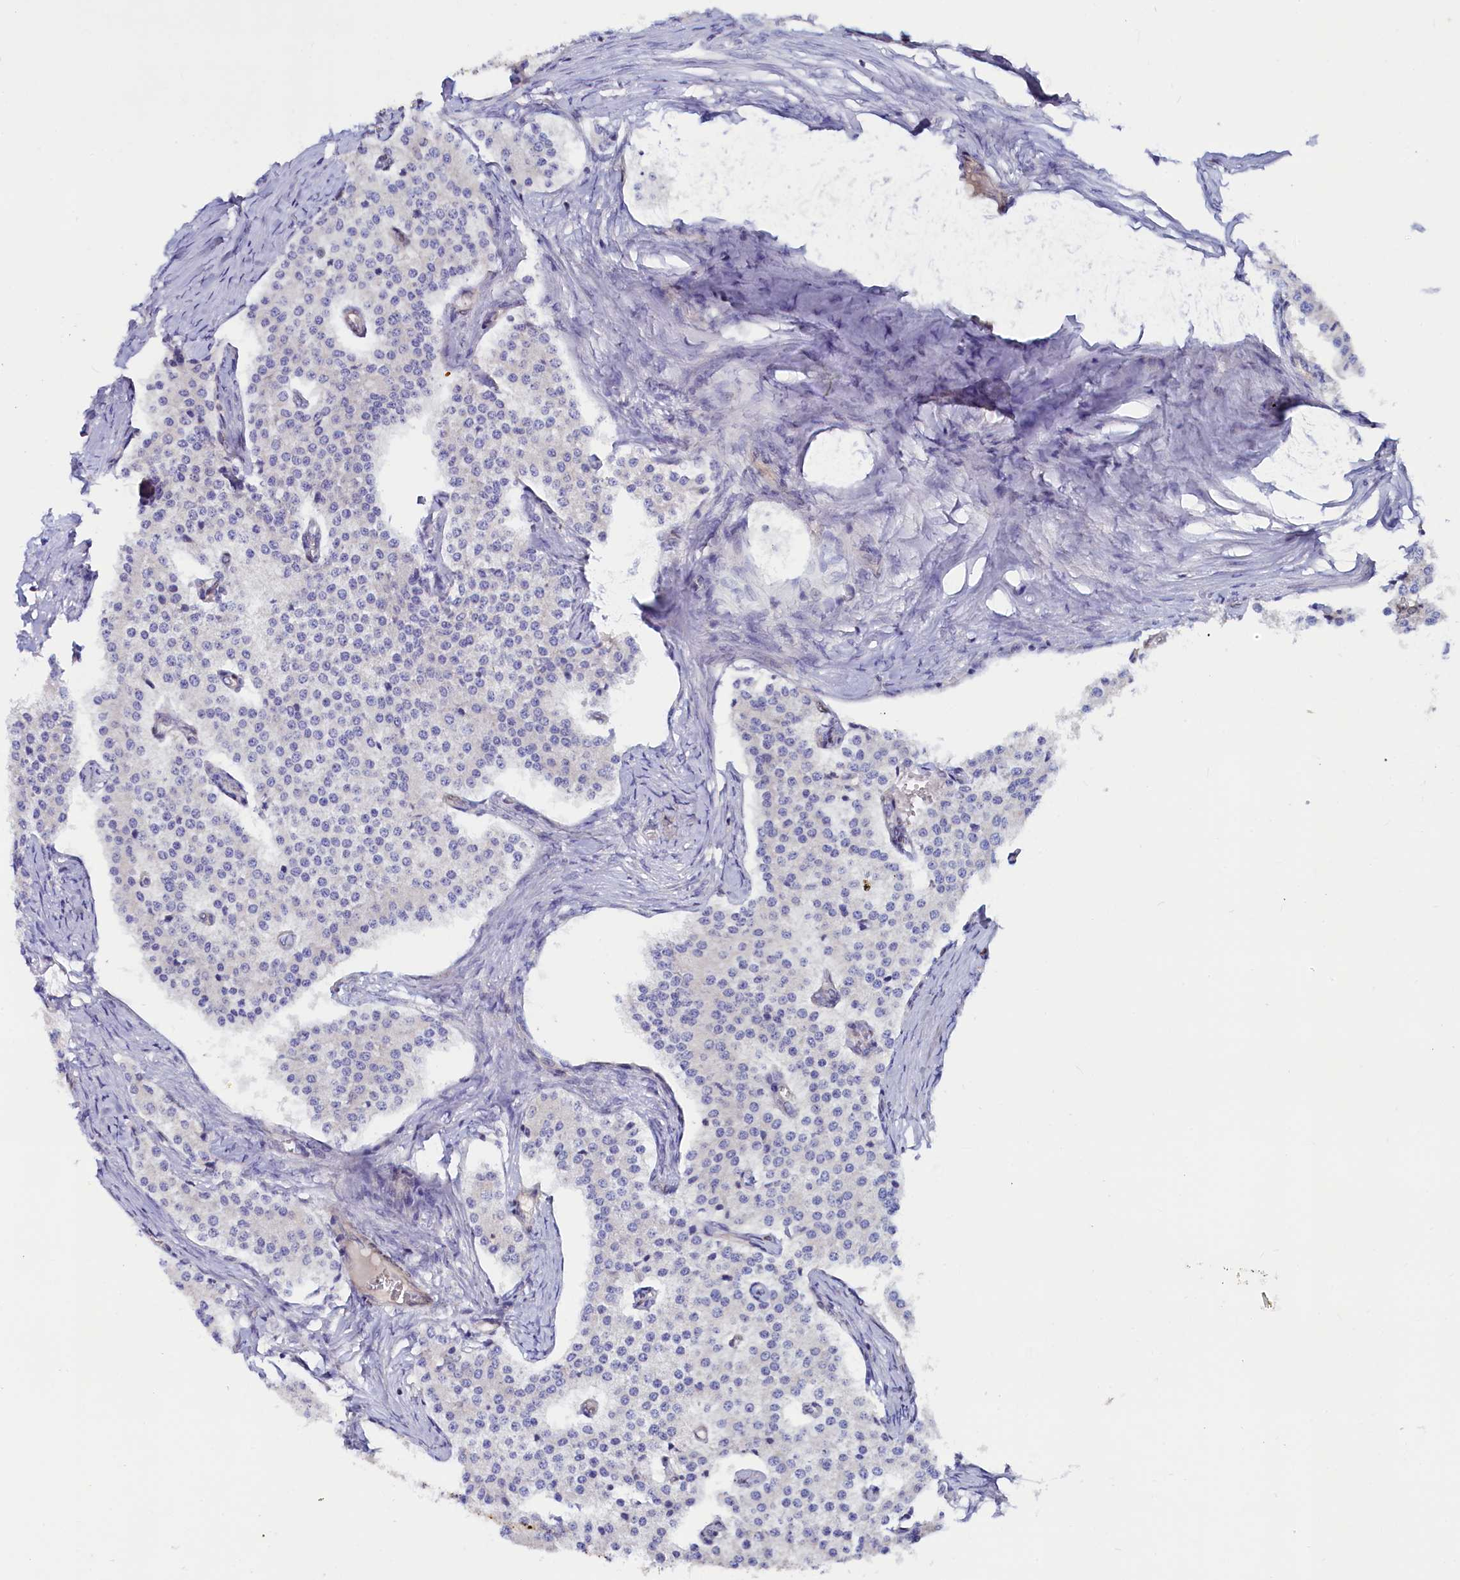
{"staining": {"intensity": "negative", "quantity": "none", "location": "none"}, "tissue": "carcinoid", "cell_type": "Tumor cells", "image_type": "cancer", "snomed": [{"axis": "morphology", "description": "Carcinoid, malignant, NOS"}, {"axis": "topography", "description": "Colon"}], "caption": "Tumor cells show no significant expression in carcinoid (malignant). (Immunohistochemistry (ihc), brightfield microscopy, high magnification).", "gene": "ASTE1", "patient": {"sex": "female", "age": 52}}